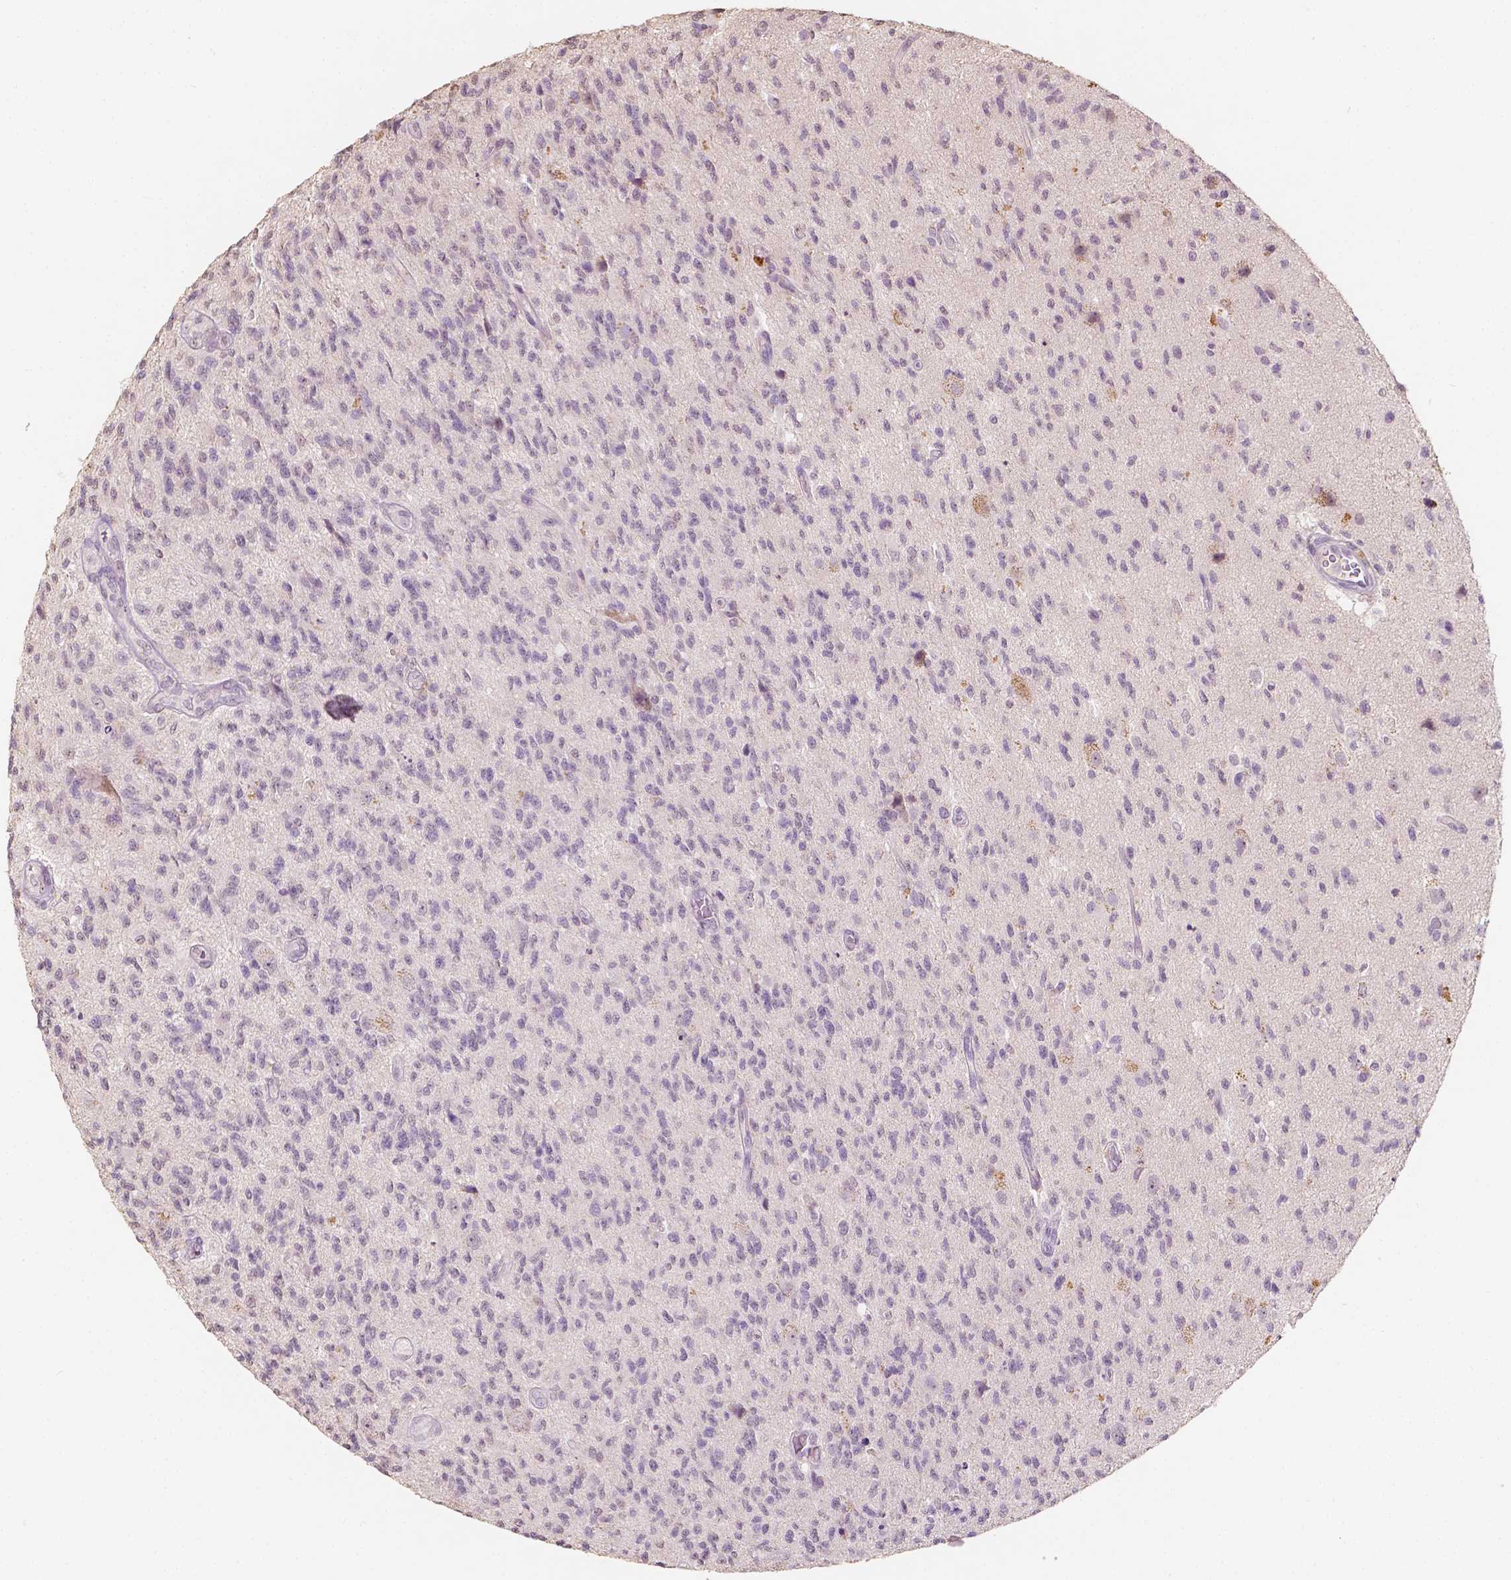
{"staining": {"intensity": "negative", "quantity": "none", "location": "none"}, "tissue": "glioma", "cell_type": "Tumor cells", "image_type": "cancer", "snomed": [{"axis": "morphology", "description": "Glioma, malignant, High grade"}, {"axis": "topography", "description": "Brain"}], "caption": "Immunohistochemistry photomicrograph of glioma stained for a protein (brown), which reveals no expression in tumor cells.", "gene": "SOX15", "patient": {"sex": "male", "age": 56}}